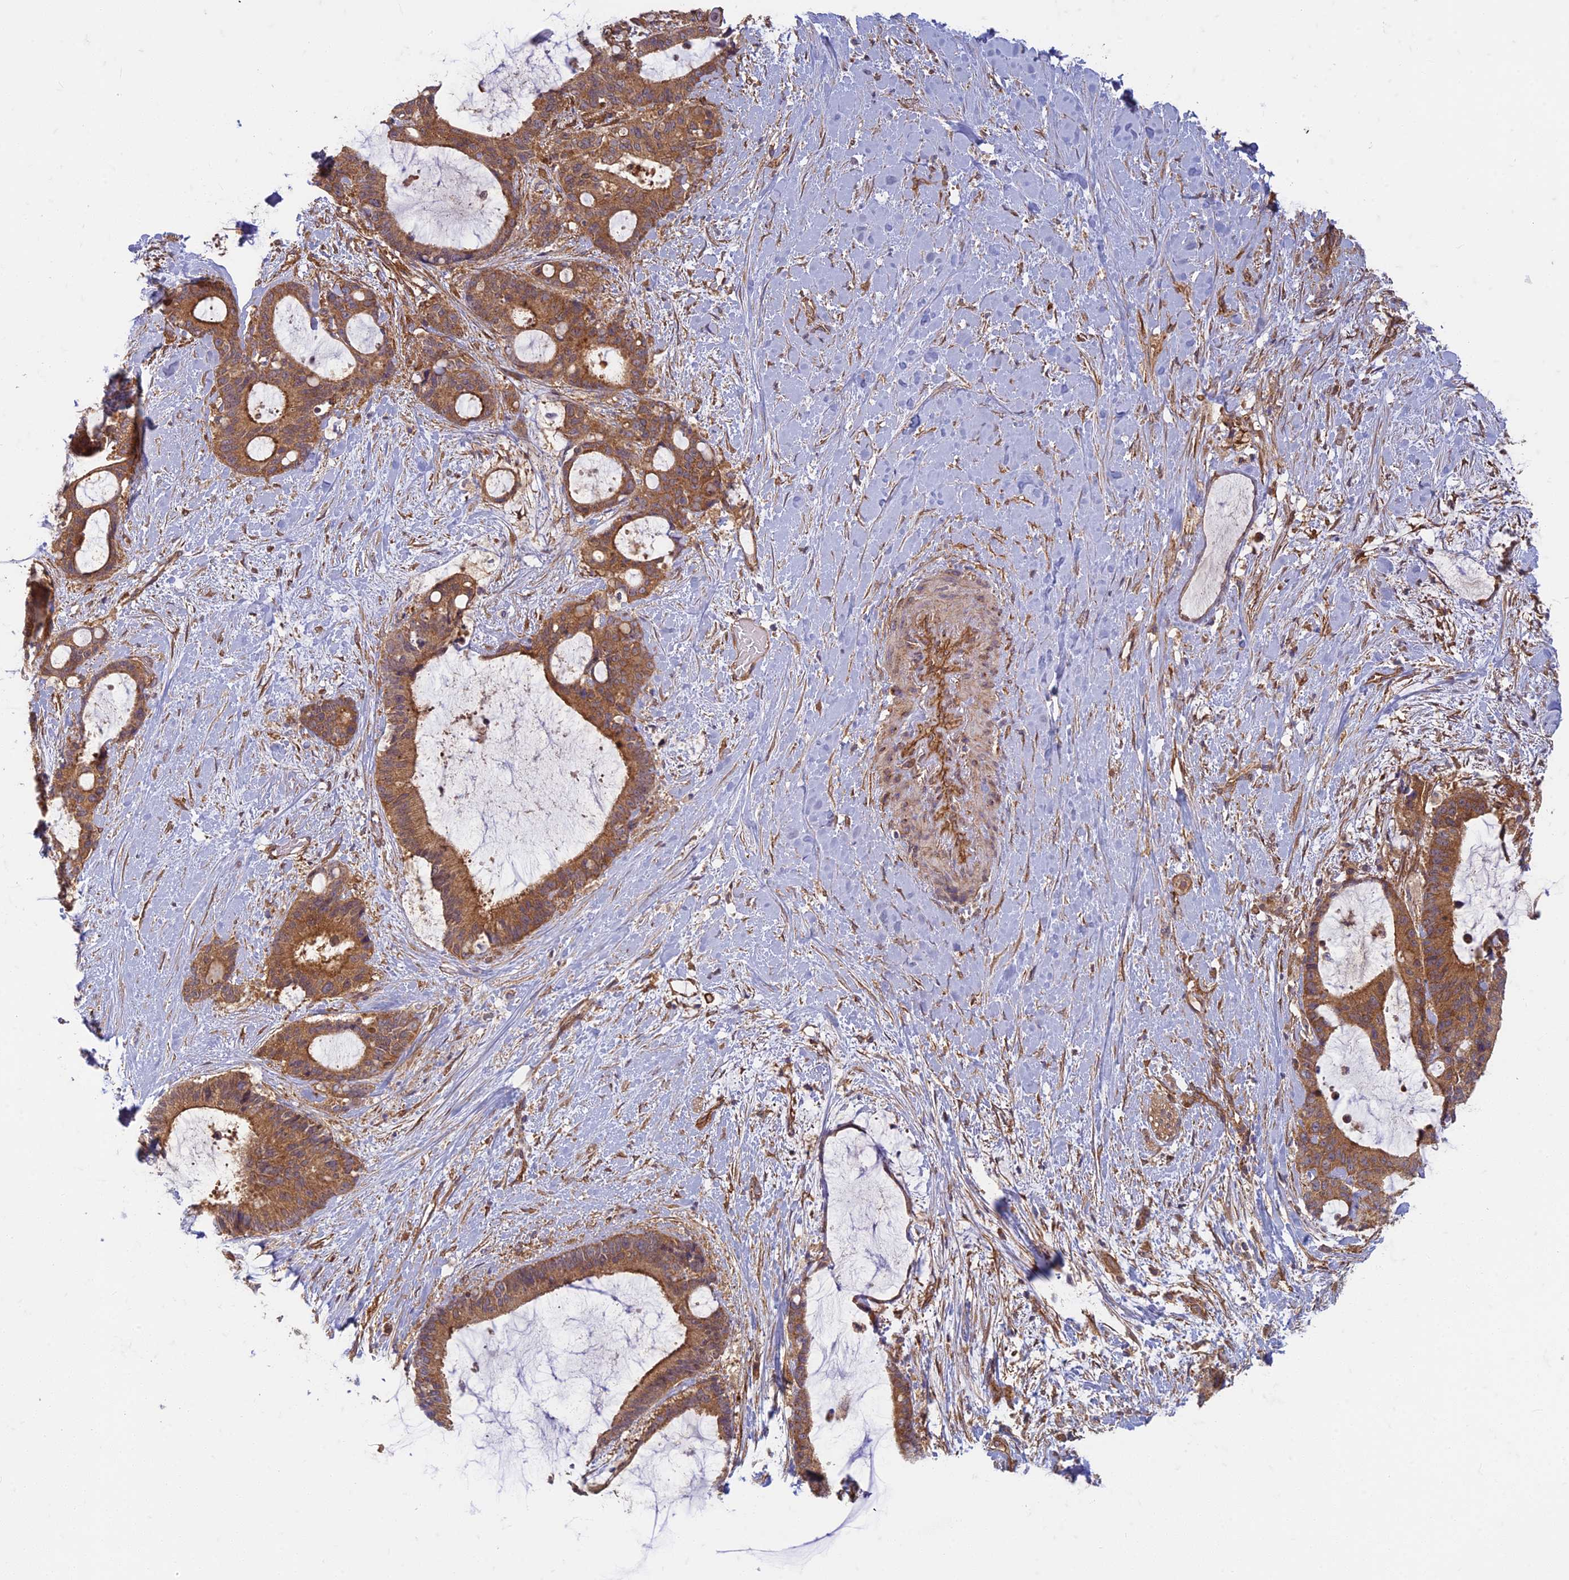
{"staining": {"intensity": "moderate", "quantity": ">75%", "location": "cytoplasmic/membranous"}, "tissue": "liver cancer", "cell_type": "Tumor cells", "image_type": "cancer", "snomed": [{"axis": "morphology", "description": "Normal tissue, NOS"}, {"axis": "morphology", "description": "Cholangiocarcinoma"}, {"axis": "topography", "description": "Liver"}, {"axis": "topography", "description": "Peripheral nerve tissue"}], "caption": "Brown immunohistochemical staining in liver cancer (cholangiocarcinoma) shows moderate cytoplasmic/membranous positivity in about >75% of tumor cells.", "gene": "TCF25", "patient": {"sex": "female", "age": 73}}